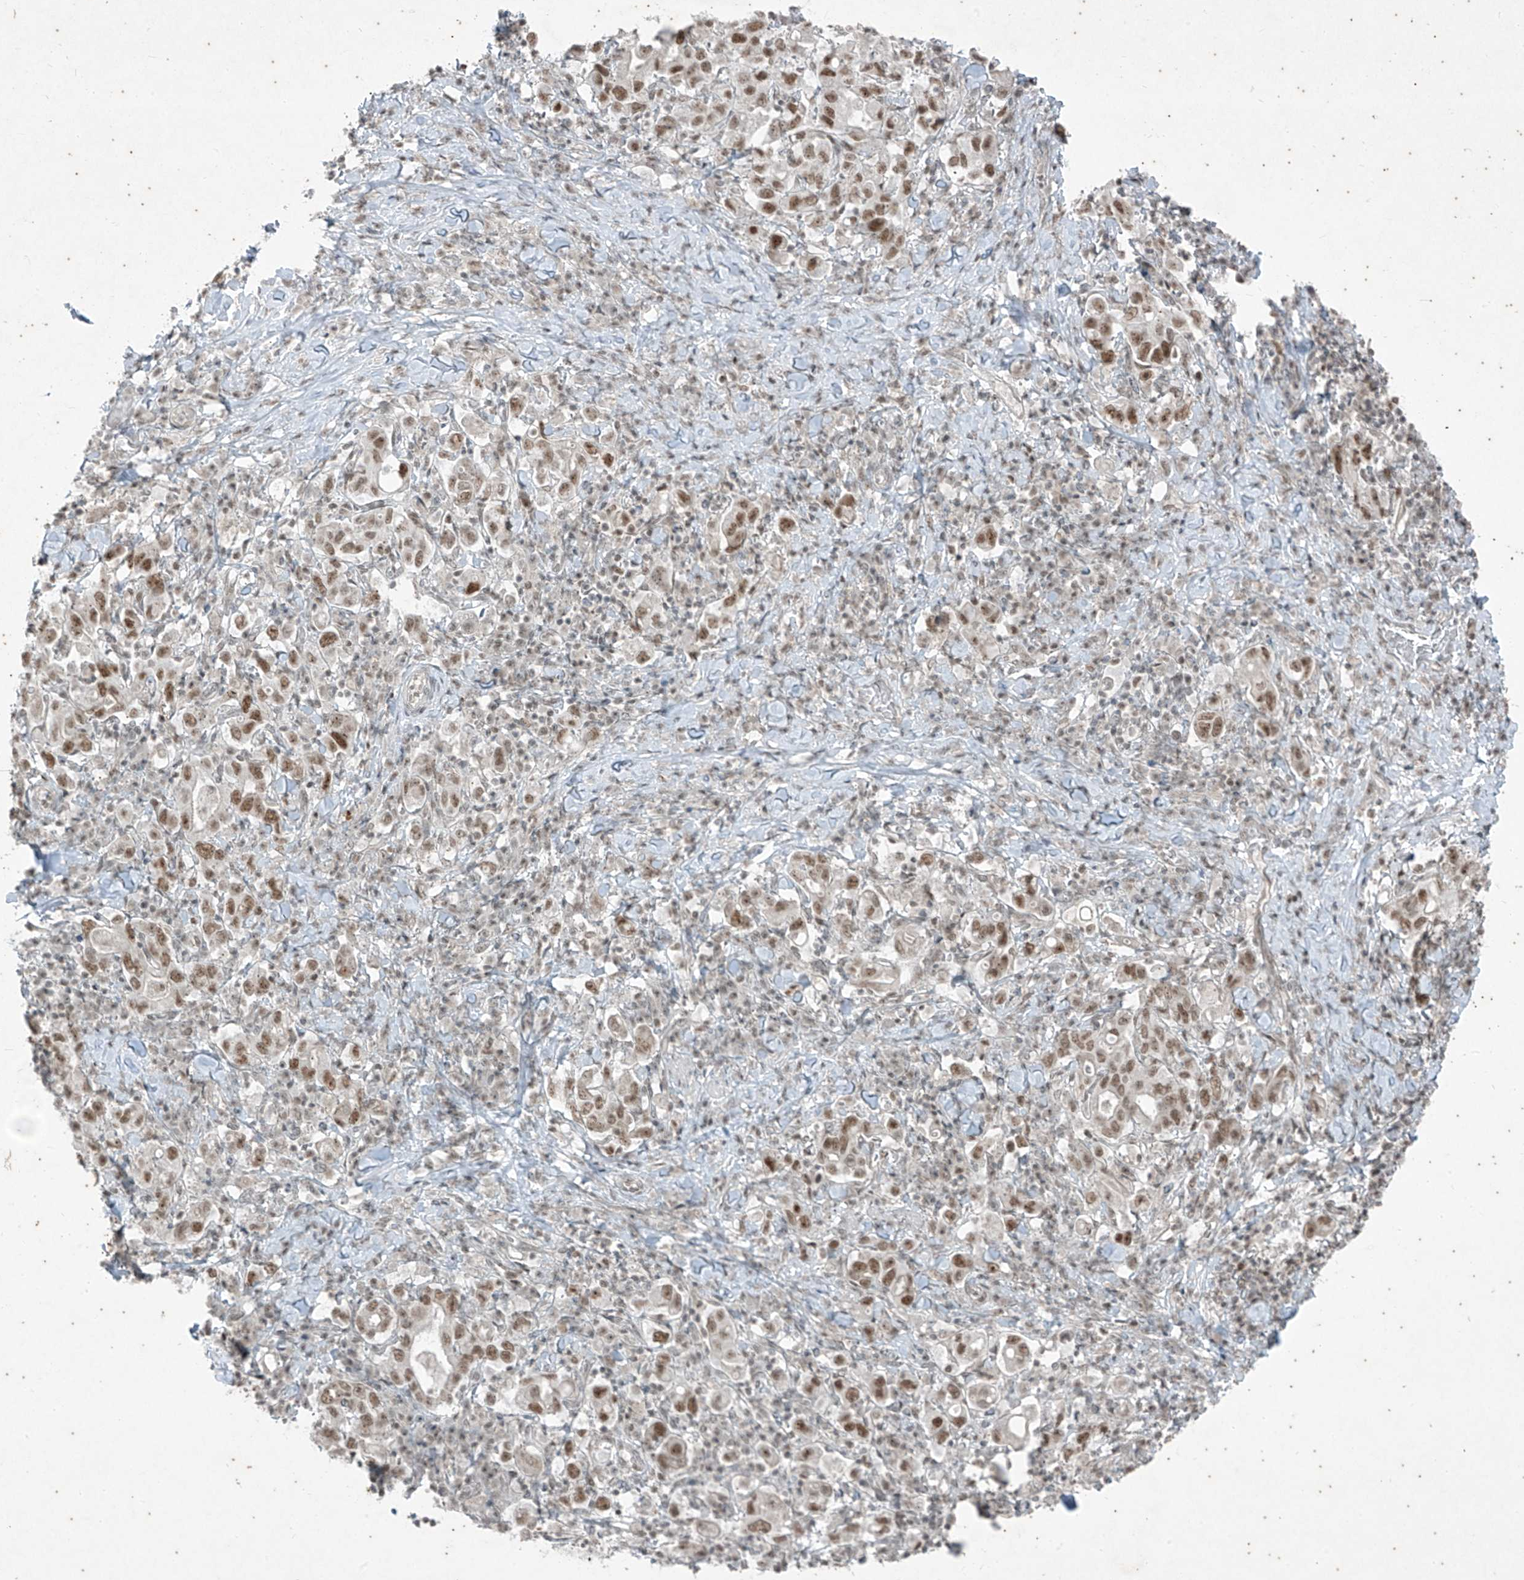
{"staining": {"intensity": "moderate", "quantity": ">75%", "location": "nuclear"}, "tissue": "stomach cancer", "cell_type": "Tumor cells", "image_type": "cancer", "snomed": [{"axis": "morphology", "description": "Adenocarcinoma, NOS"}, {"axis": "topography", "description": "Stomach, upper"}], "caption": "Human adenocarcinoma (stomach) stained with a protein marker shows moderate staining in tumor cells.", "gene": "ZNF354B", "patient": {"sex": "male", "age": 62}}